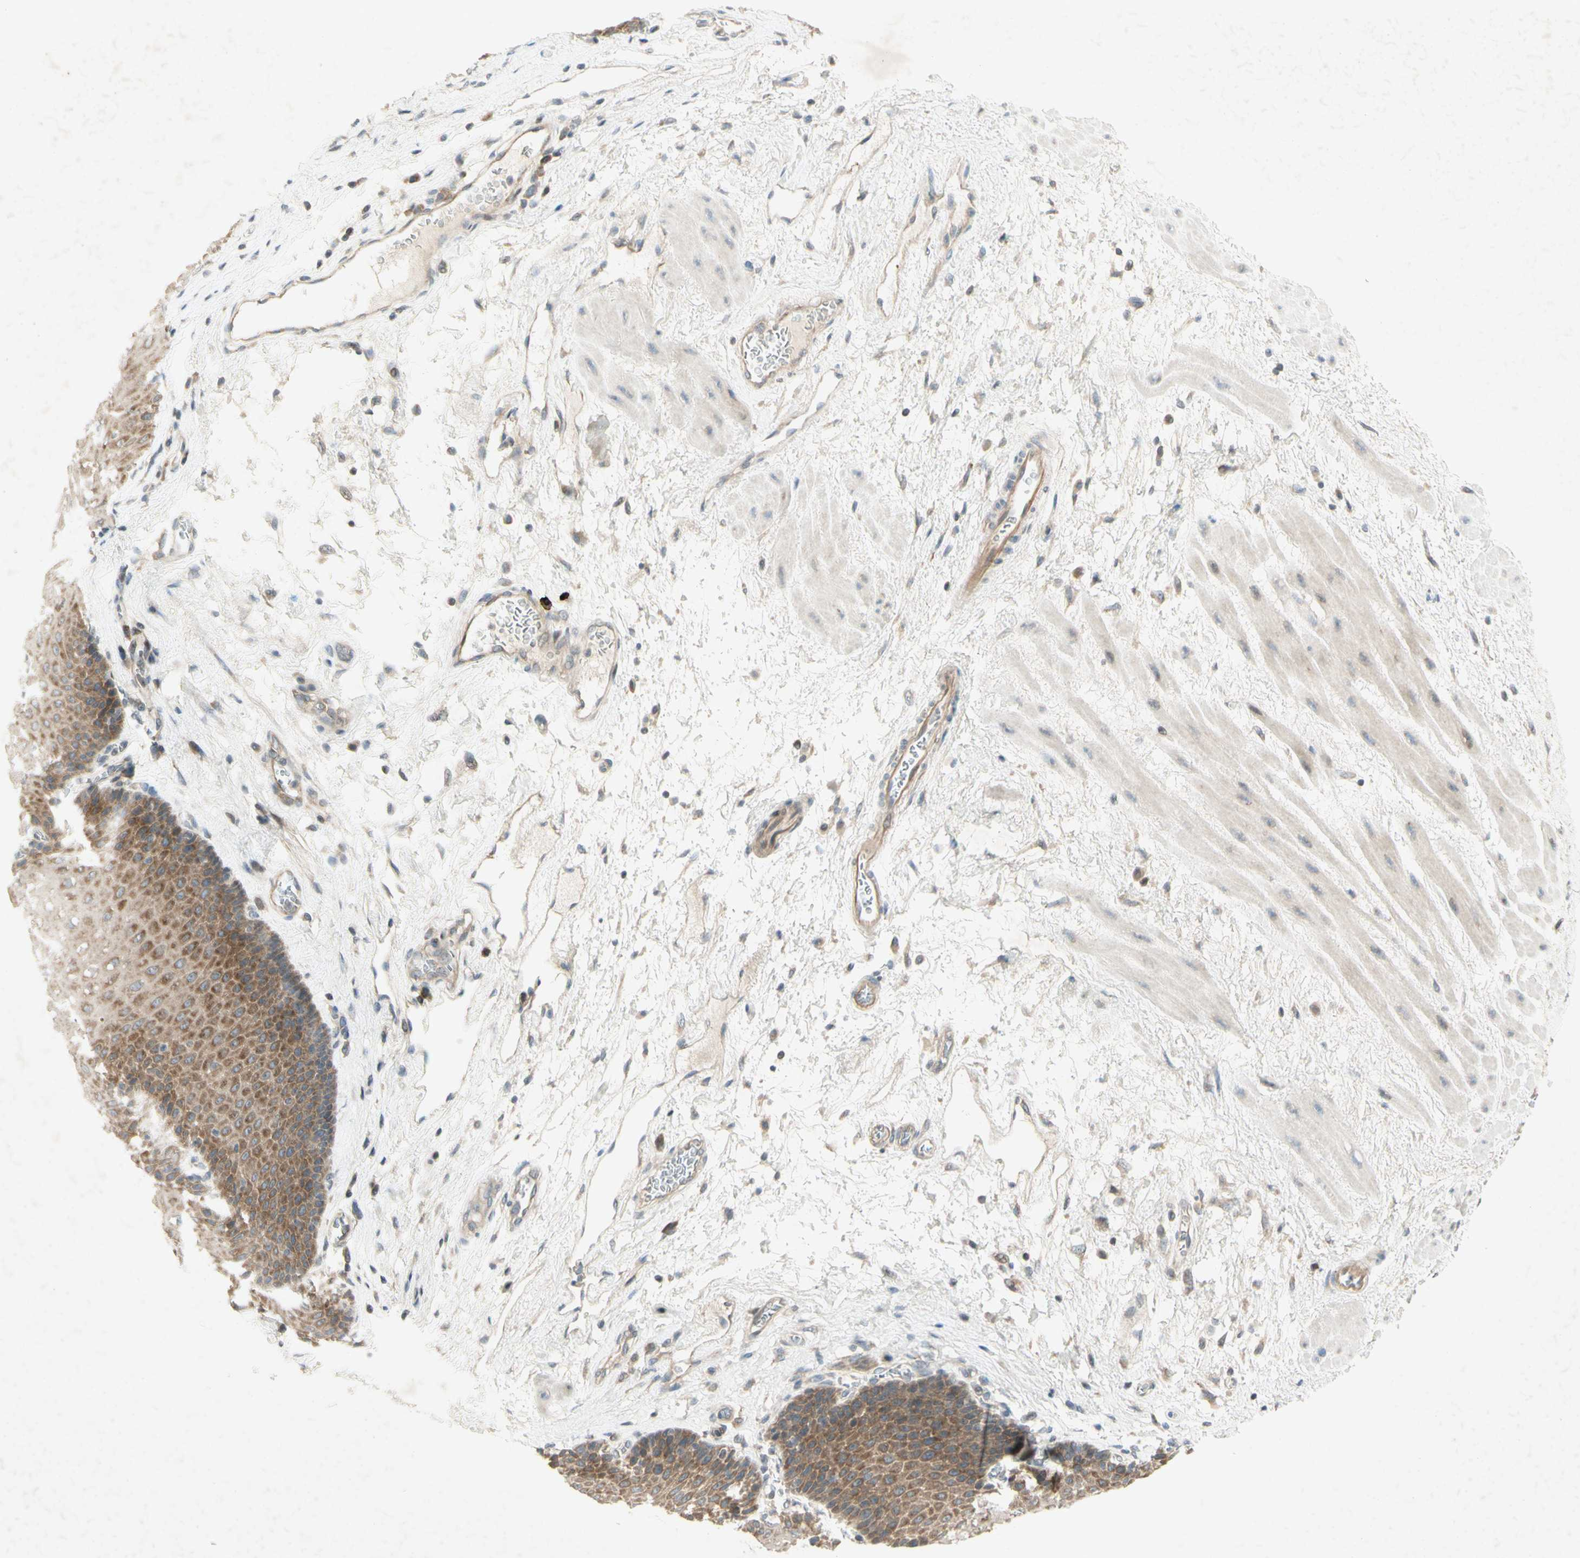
{"staining": {"intensity": "moderate", "quantity": "25%-75%", "location": "cytoplasmic/membranous"}, "tissue": "esophagus", "cell_type": "Squamous epithelial cells", "image_type": "normal", "snomed": [{"axis": "morphology", "description": "Normal tissue, NOS"}, {"axis": "topography", "description": "Esophagus"}], "caption": "The immunohistochemical stain shows moderate cytoplasmic/membranous positivity in squamous epithelial cells of unremarkable esophagus. The staining was performed using DAB to visualize the protein expression in brown, while the nuclei were stained in blue with hematoxylin (Magnification: 20x).", "gene": "ETF1", "patient": {"sex": "male", "age": 48}}